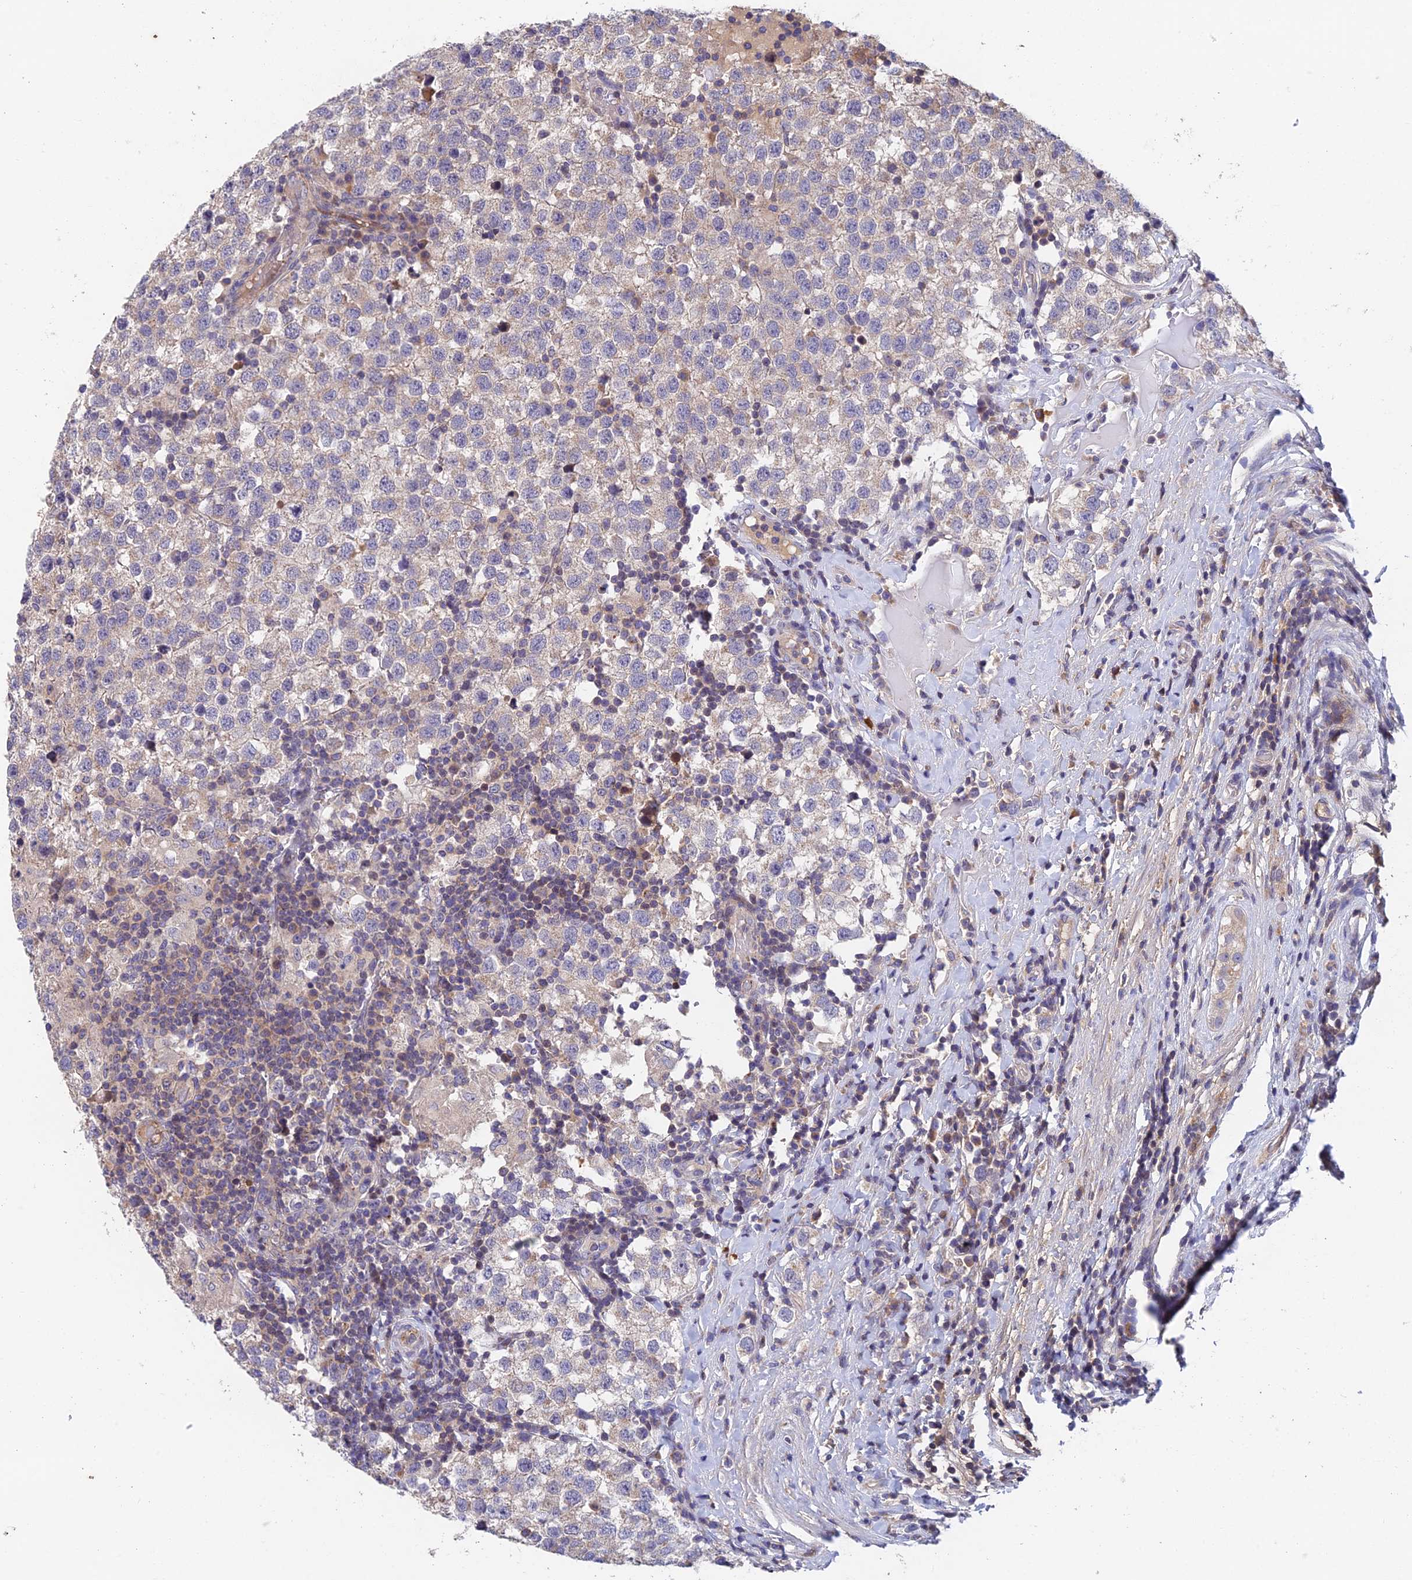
{"staining": {"intensity": "negative", "quantity": "none", "location": "none"}, "tissue": "testis cancer", "cell_type": "Tumor cells", "image_type": "cancer", "snomed": [{"axis": "morphology", "description": "Seminoma, NOS"}, {"axis": "topography", "description": "Testis"}], "caption": "Testis cancer (seminoma) stained for a protein using immunohistochemistry (IHC) exhibits no positivity tumor cells.", "gene": "ADAMTS13", "patient": {"sex": "male", "age": 34}}